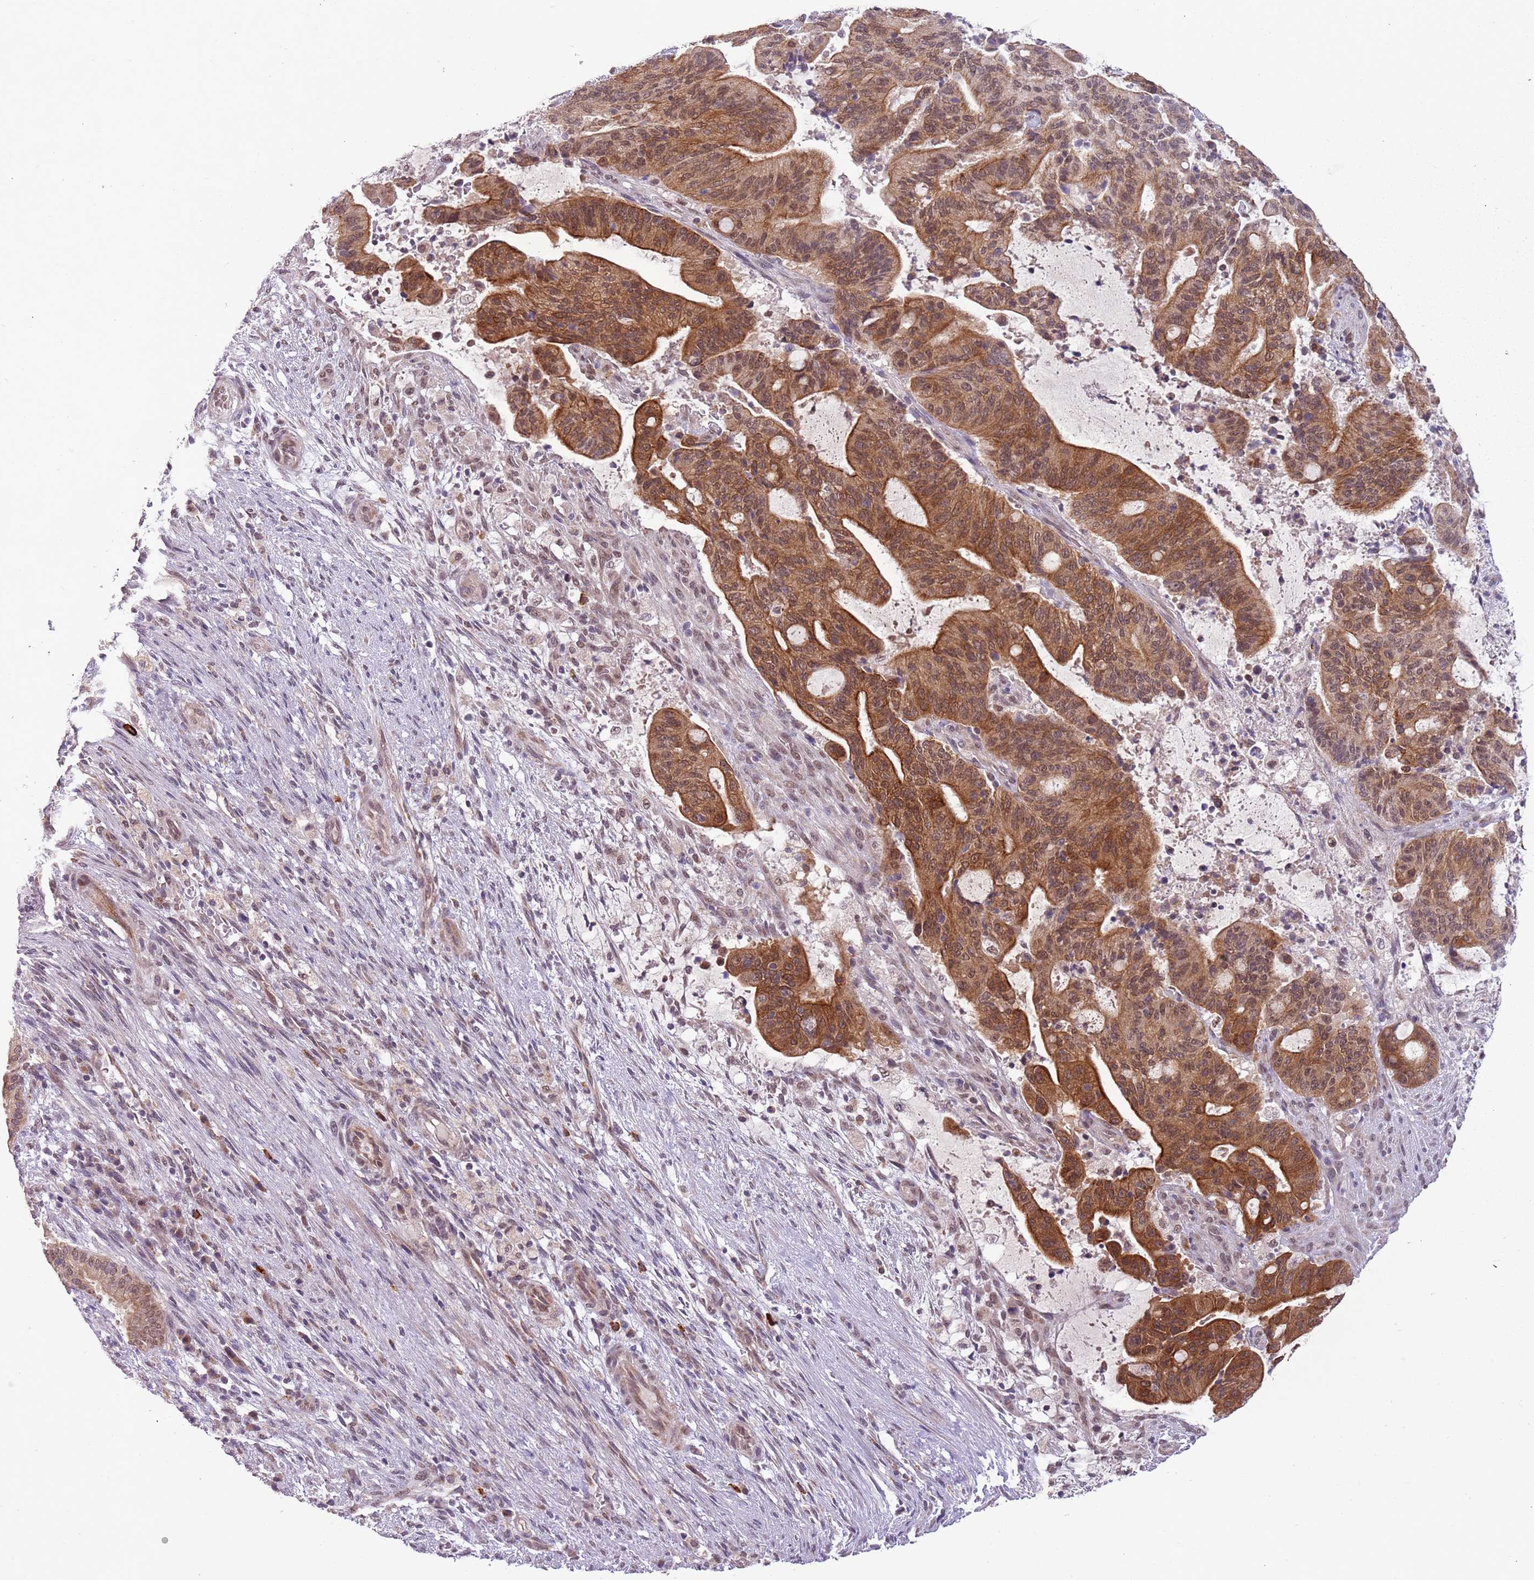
{"staining": {"intensity": "strong", "quantity": ">75%", "location": "cytoplasmic/membranous"}, "tissue": "liver cancer", "cell_type": "Tumor cells", "image_type": "cancer", "snomed": [{"axis": "morphology", "description": "Normal tissue, NOS"}, {"axis": "morphology", "description": "Cholangiocarcinoma"}, {"axis": "topography", "description": "Liver"}, {"axis": "topography", "description": "Peripheral nerve tissue"}], "caption": "Protein expression analysis of human liver cholangiocarcinoma reveals strong cytoplasmic/membranous expression in about >75% of tumor cells. (DAB (3,3'-diaminobenzidine) = brown stain, brightfield microscopy at high magnification).", "gene": "FAM120AOS", "patient": {"sex": "female", "age": 73}}